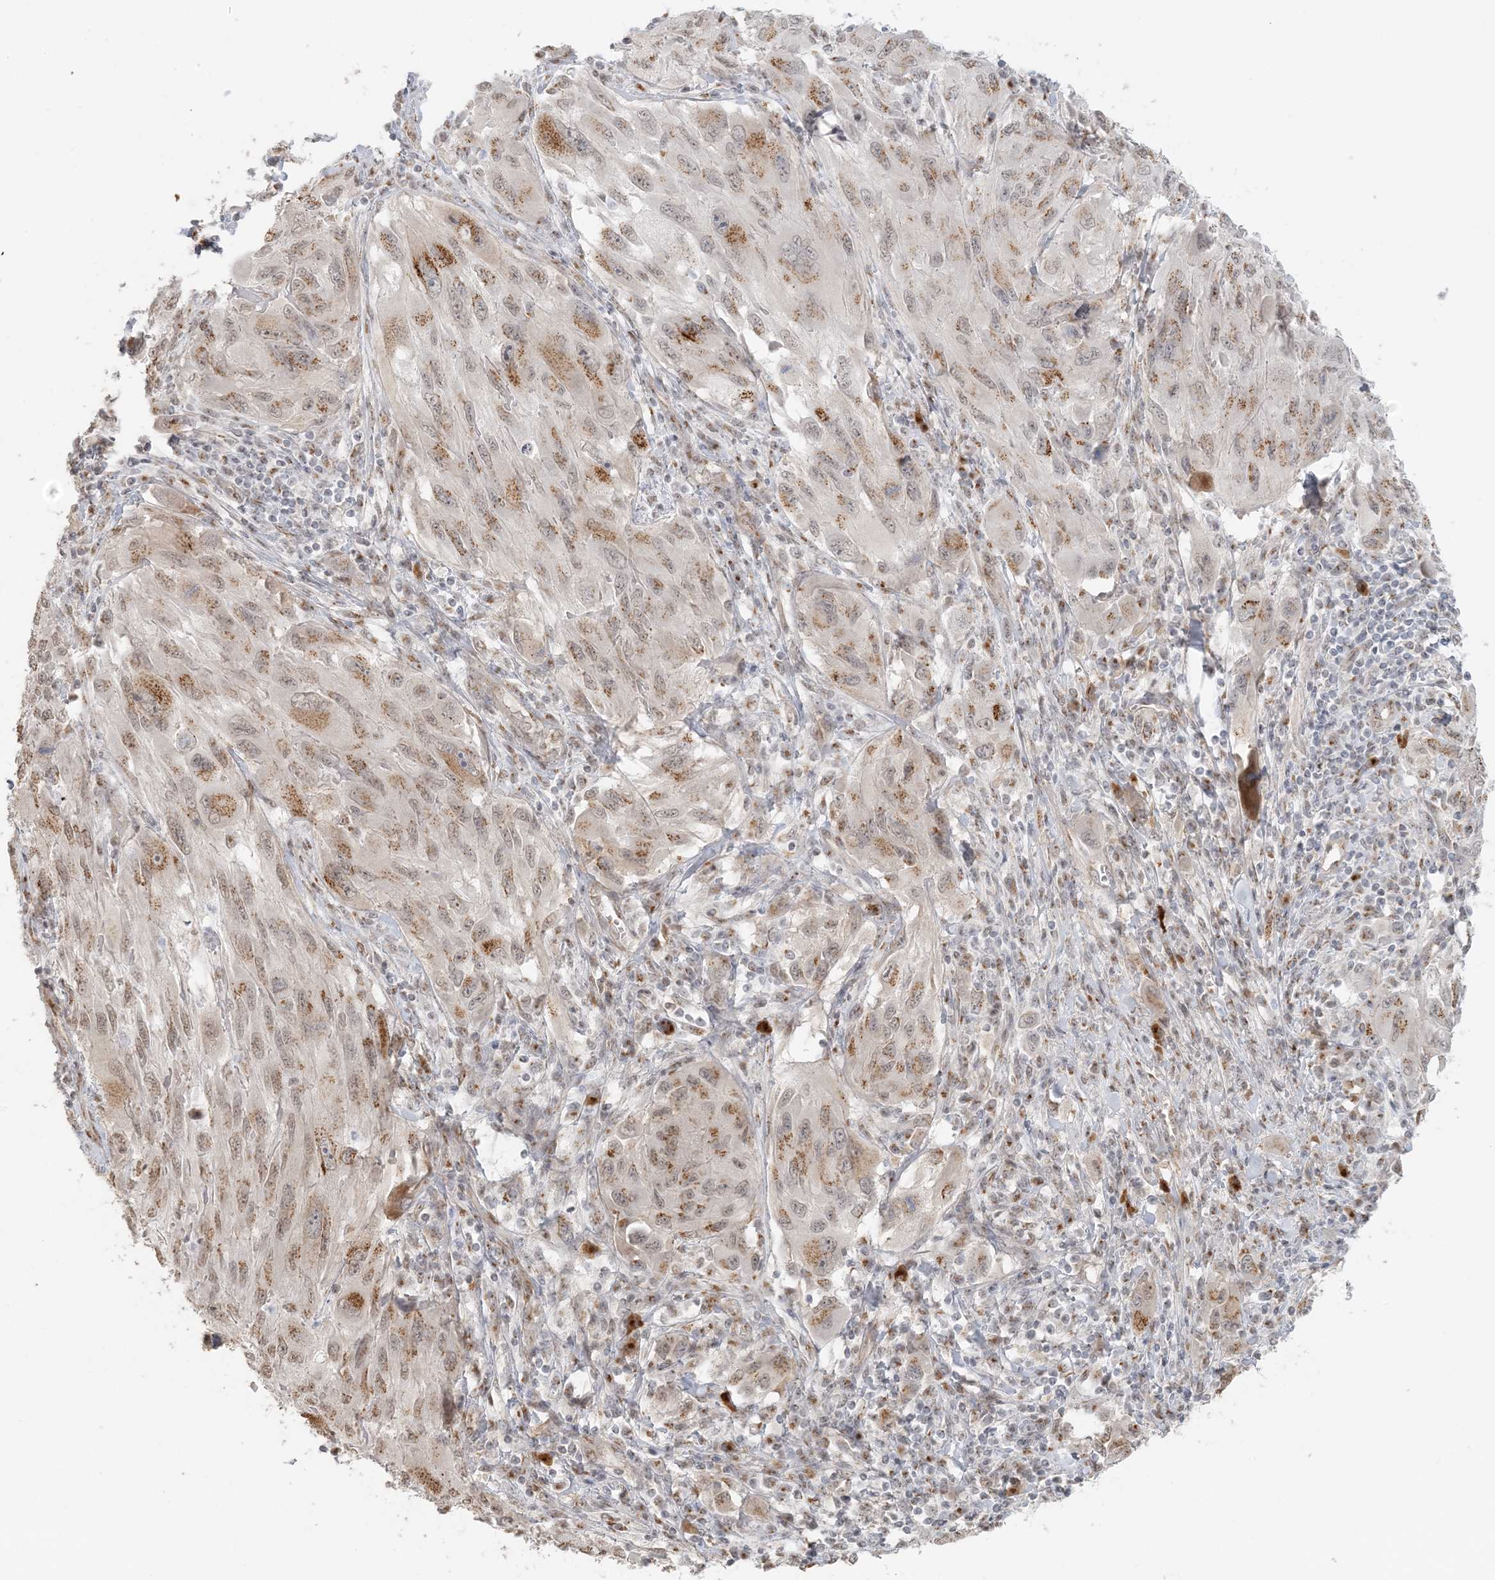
{"staining": {"intensity": "moderate", "quantity": ">75%", "location": "cytoplasmic/membranous"}, "tissue": "melanoma", "cell_type": "Tumor cells", "image_type": "cancer", "snomed": [{"axis": "morphology", "description": "Malignant melanoma, NOS"}, {"axis": "topography", "description": "Skin"}], "caption": "Immunohistochemical staining of melanoma demonstrates medium levels of moderate cytoplasmic/membranous staining in approximately >75% of tumor cells.", "gene": "ZCCHC4", "patient": {"sex": "female", "age": 91}}